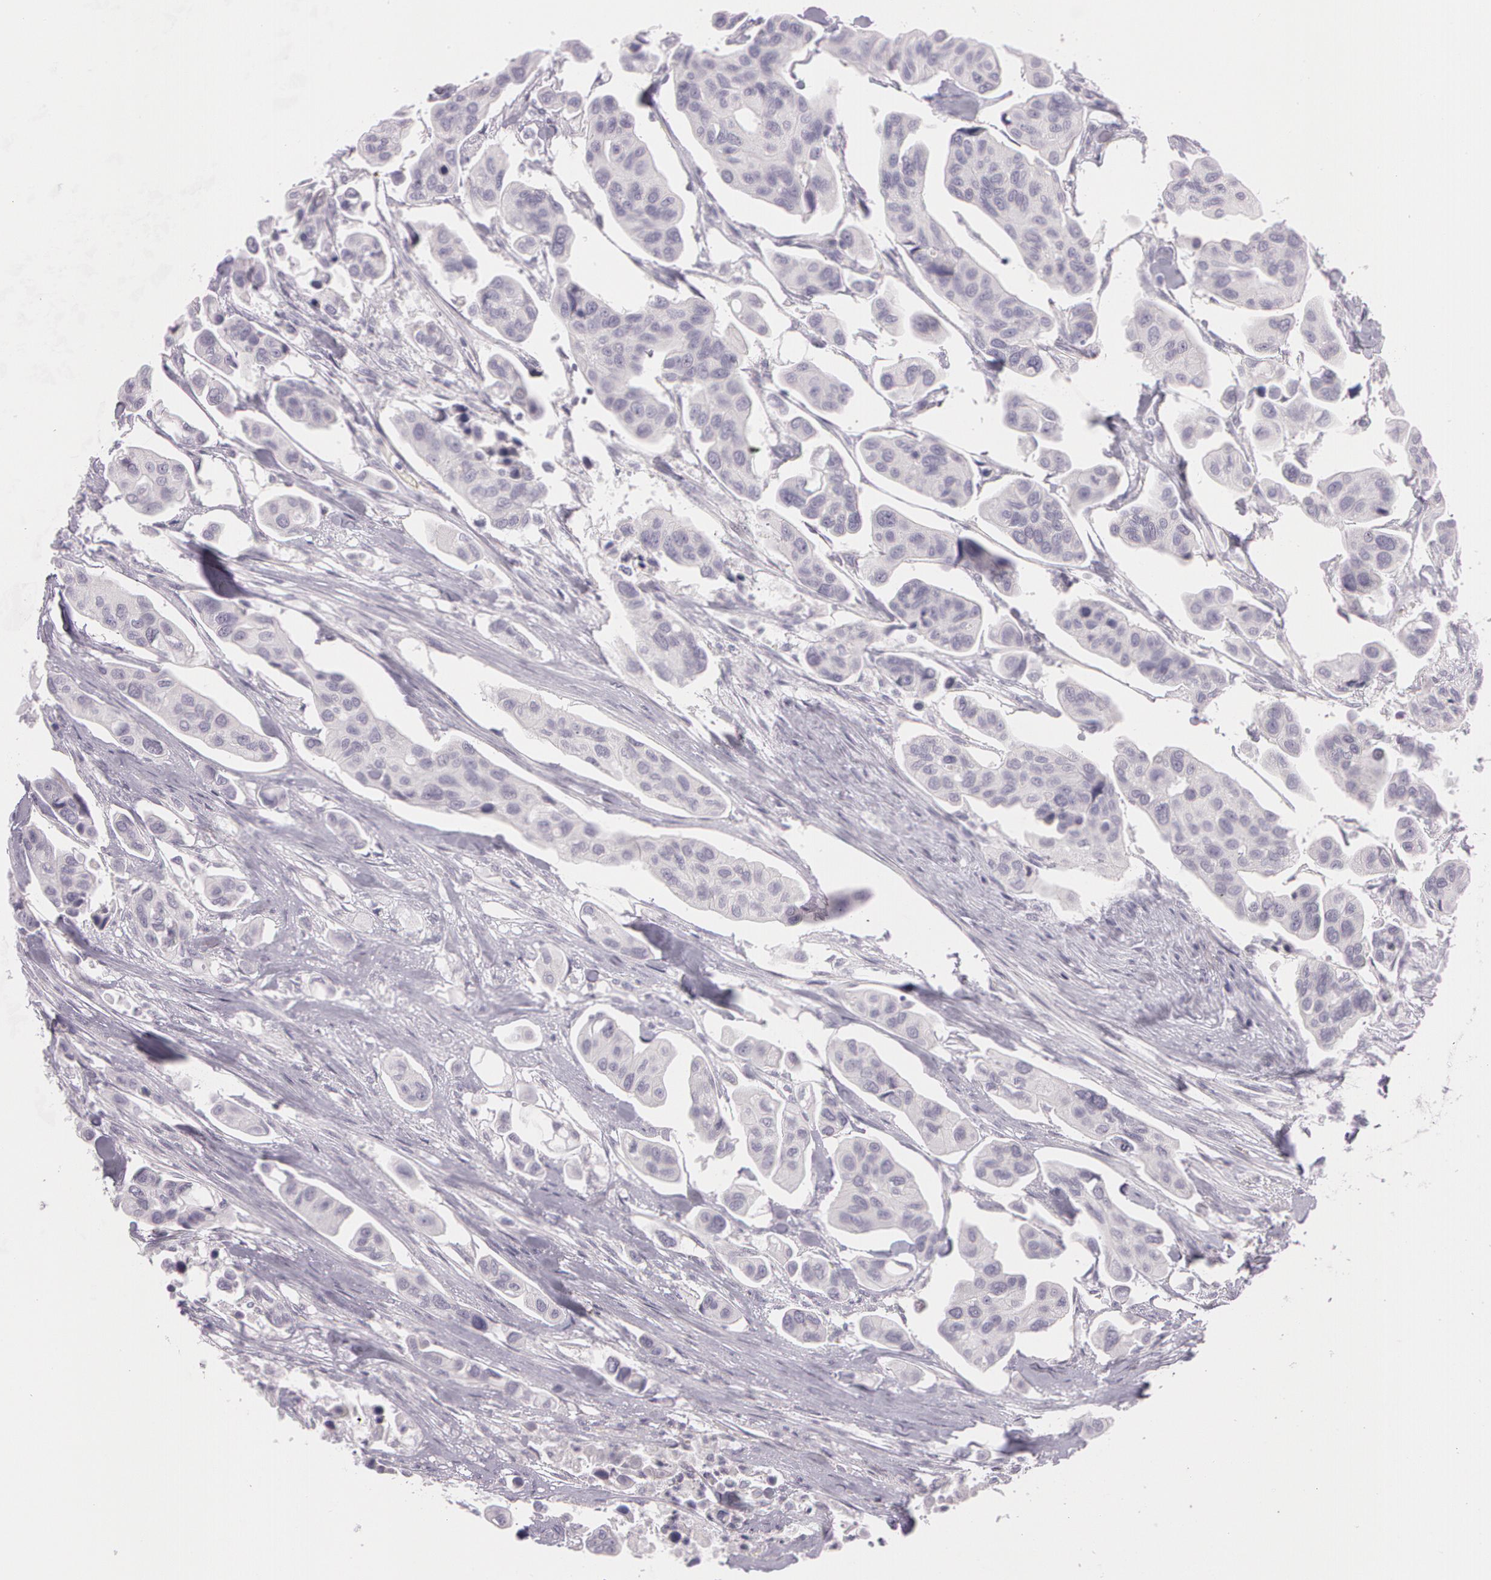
{"staining": {"intensity": "negative", "quantity": "none", "location": "none"}, "tissue": "urothelial cancer", "cell_type": "Tumor cells", "image_type": "cancer", "snomed": [{"axis": "morphology", "description": "Adenocarcinoma, NOS"}, {"axis": "topography", "description": "Urinary bladder"}], "caption": "Tumor cells show no significant expression in adenocarcinoma.", "gene": "OTC", "patient": {"sex": "male", "age": 61}}